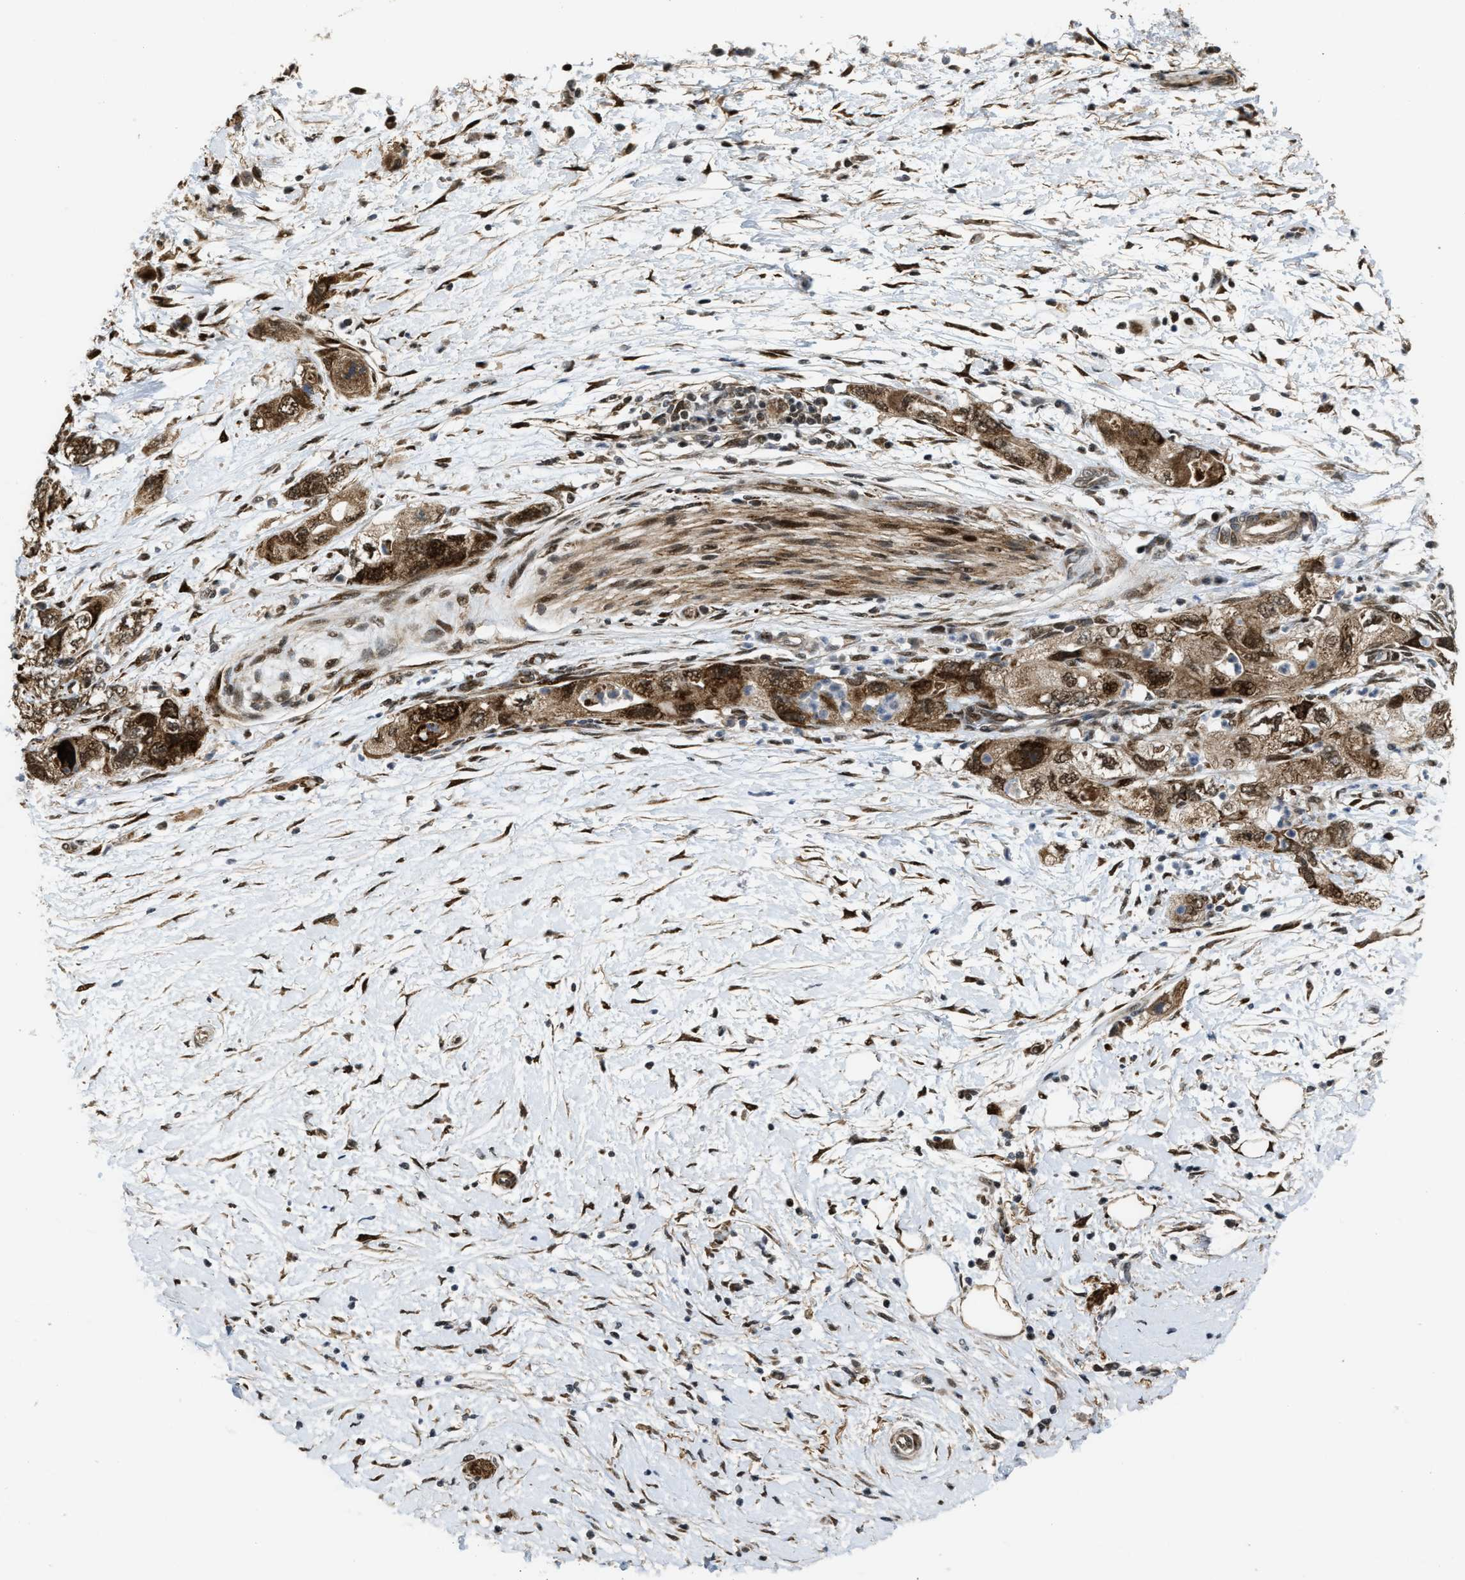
{"staining": {"intensity": "strong", "quantity": ">75%", "location": "cytoplasmic/membranous,nuclear"}, "tissue": "pancreatic cancer", "cell_type": "Tumor cells", "image_type": "cancer", "snomed": [{"axis": "morphology", "description": "Adenocarcinoma, NOS"}, {"axis": "topography", "description": "Pancreas"}], "caption": "Protein expression by immunohistochemistry displays strong cytoplasmic/membranous and nuclear positivity in approximately >75% of tumor cells in pancreatic adenocarcinoma.", "gene": "ZNF250", "patient": {"sex": "female", "age": 73}}